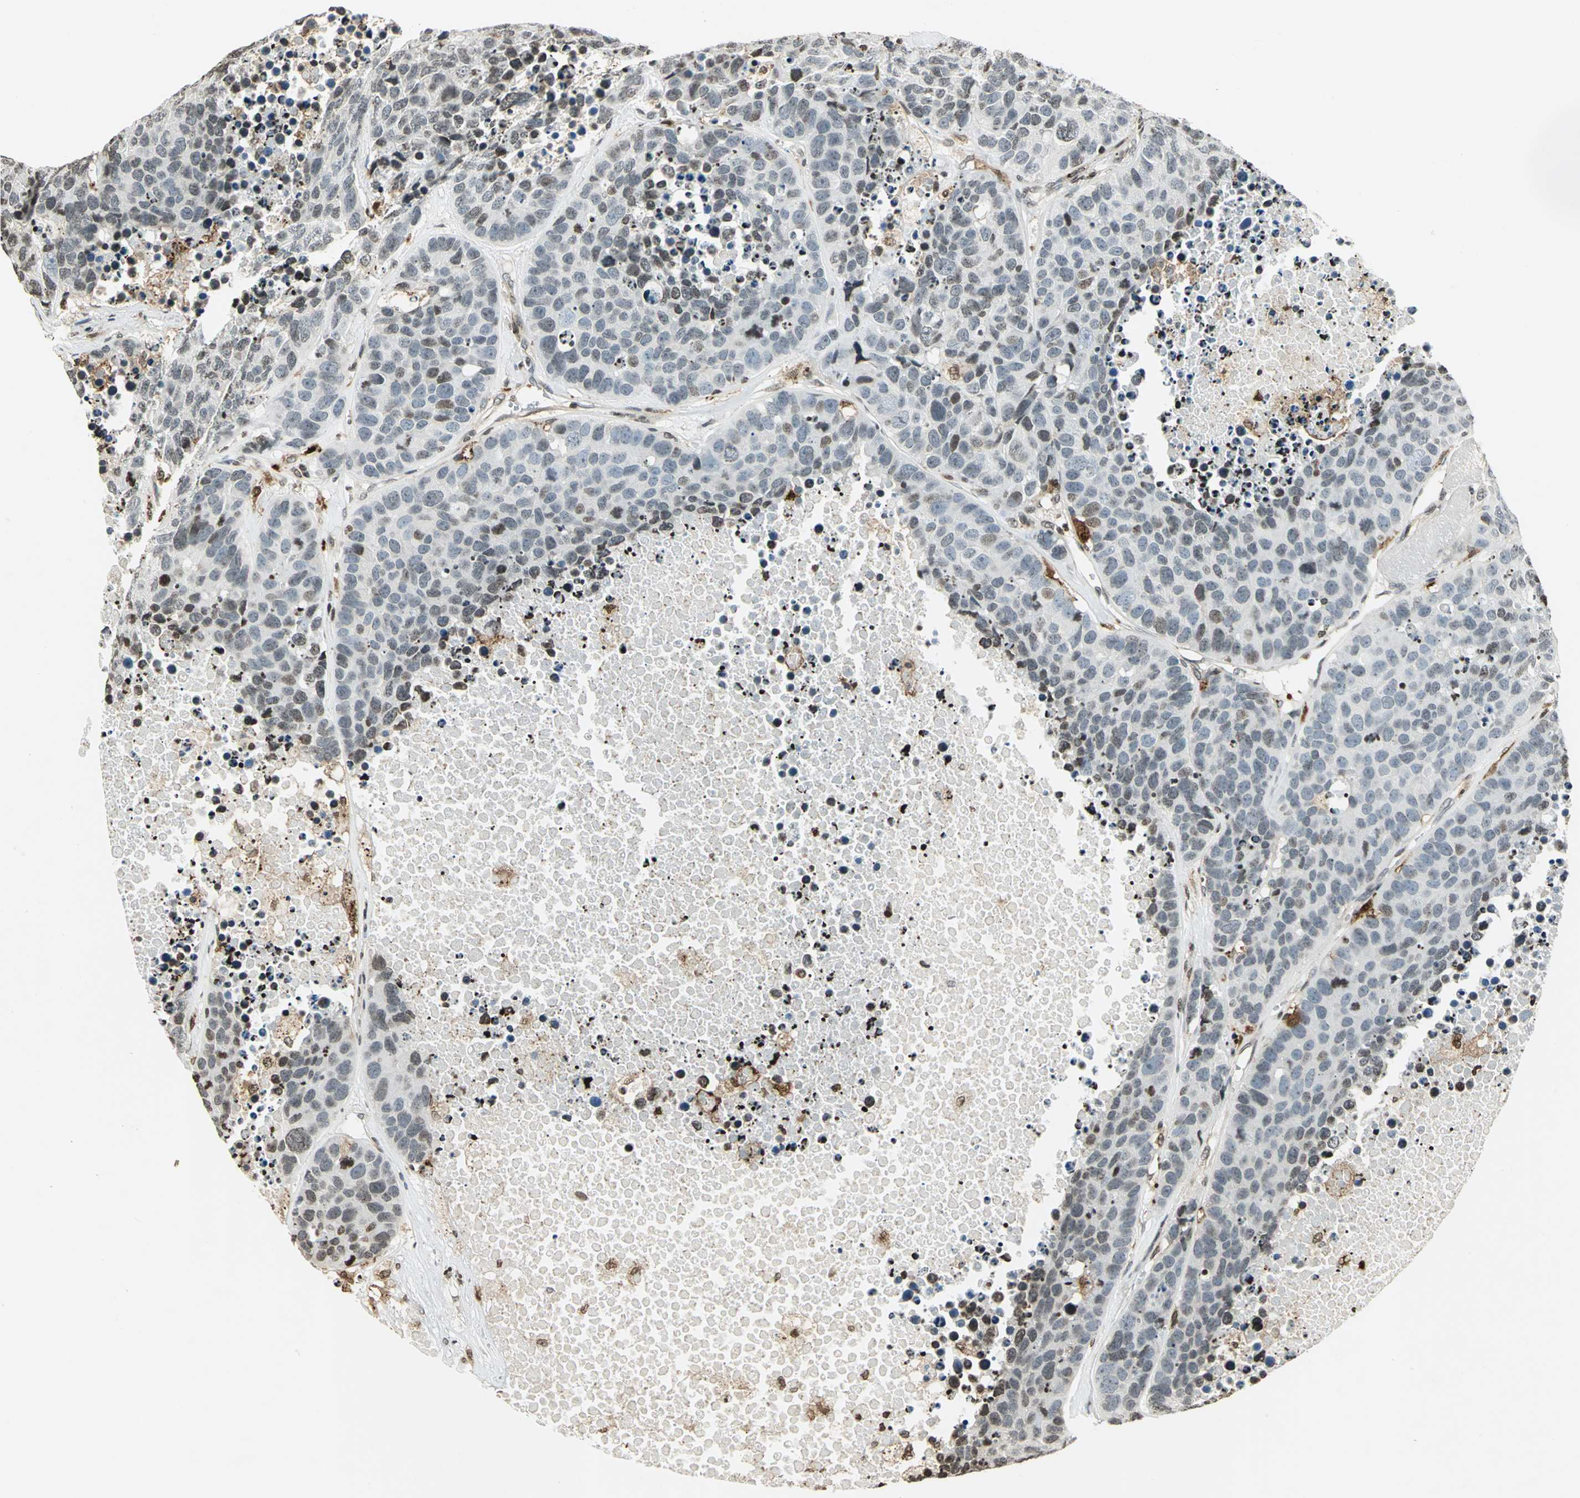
{"staining": {"intensity": "weak", "quantity": "25%-75%", "location": "cytoplasmic/membranous,nuclear"}, "tissue": "carcinoid", "cell_type": "Tumor cells", "image_type": "cancer", "snomed": [{"axis": "morphology", "description": "Carcinoid, malignant, NOS"}, {"axis": "topography", "description": "Lung"}], "caption": "The photomicrograph demonstrates staining of malignant carcinoid, revealing weak cytoplasmic/membranous and nuclear protein expression (brown color) within tumor cells. (DAB (3,3'-diaminobenzidine) = brown stain, brightfield microscopy at high magnification).", "gene": "LGALS3", "patient": {"sex": "male", "age": 60}}